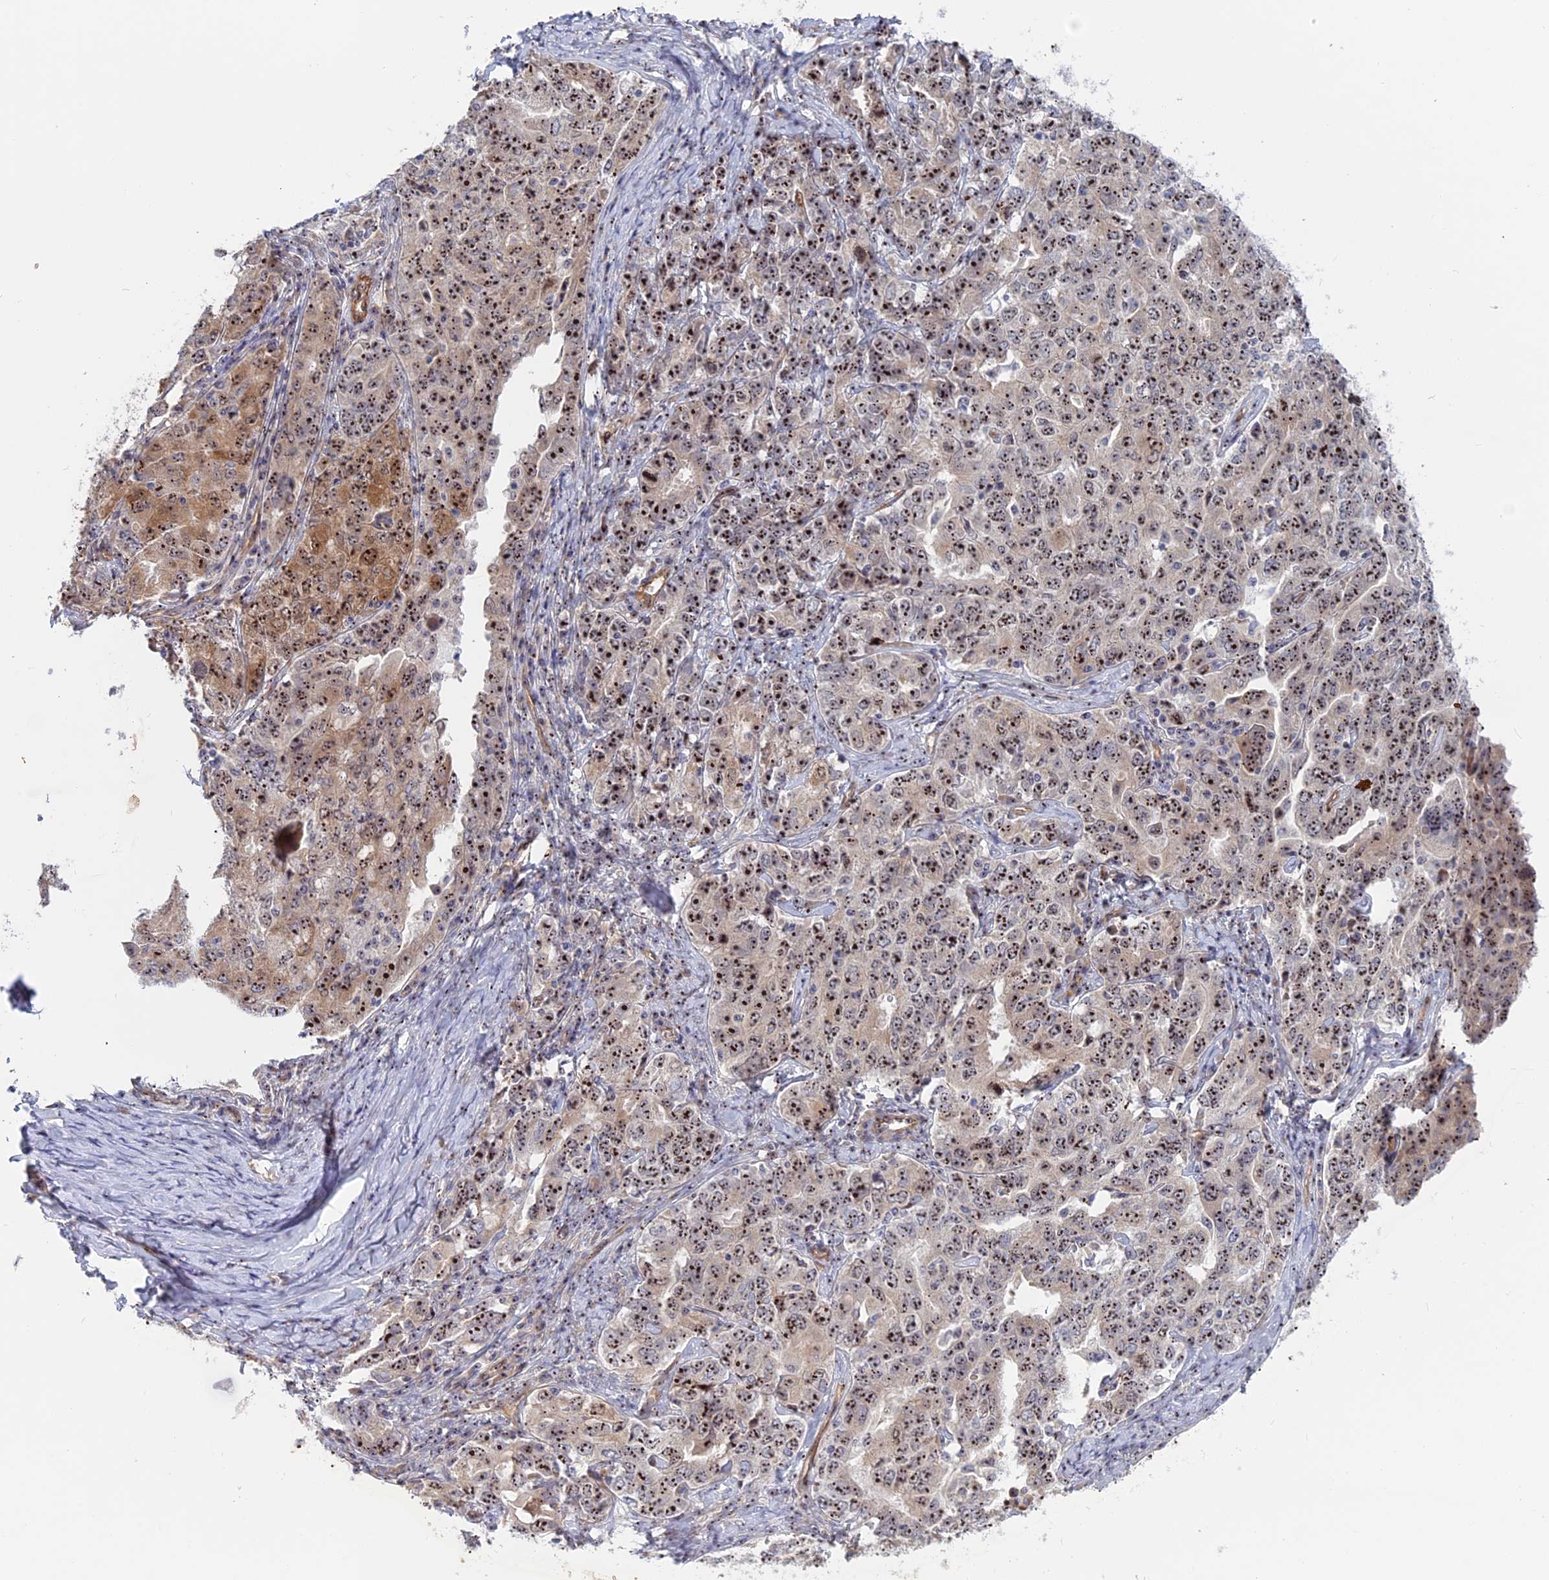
{"staining": {"intensity": "moderate", "quantity": ">75%", "location": "cytoplasmic/membranous,nuclear"}, "tissue": "ovarian cancer", "cell_type": "Tumor cells", "image_type": "cancer", "snomed": [{"axis": "morphology", "description": "Carcinoma, endometroid"}, {"axis": "topography", "description": "Ovary"}], "caption": "Moderate cytoplasmic/membranous and nuclear expression for a protein is appreciated in about >75% of tumor cells of ovarian cancer using immunohistochemistry.", "gene": "DBNDD1", "patient": {"sex": "female", "age": 62}}